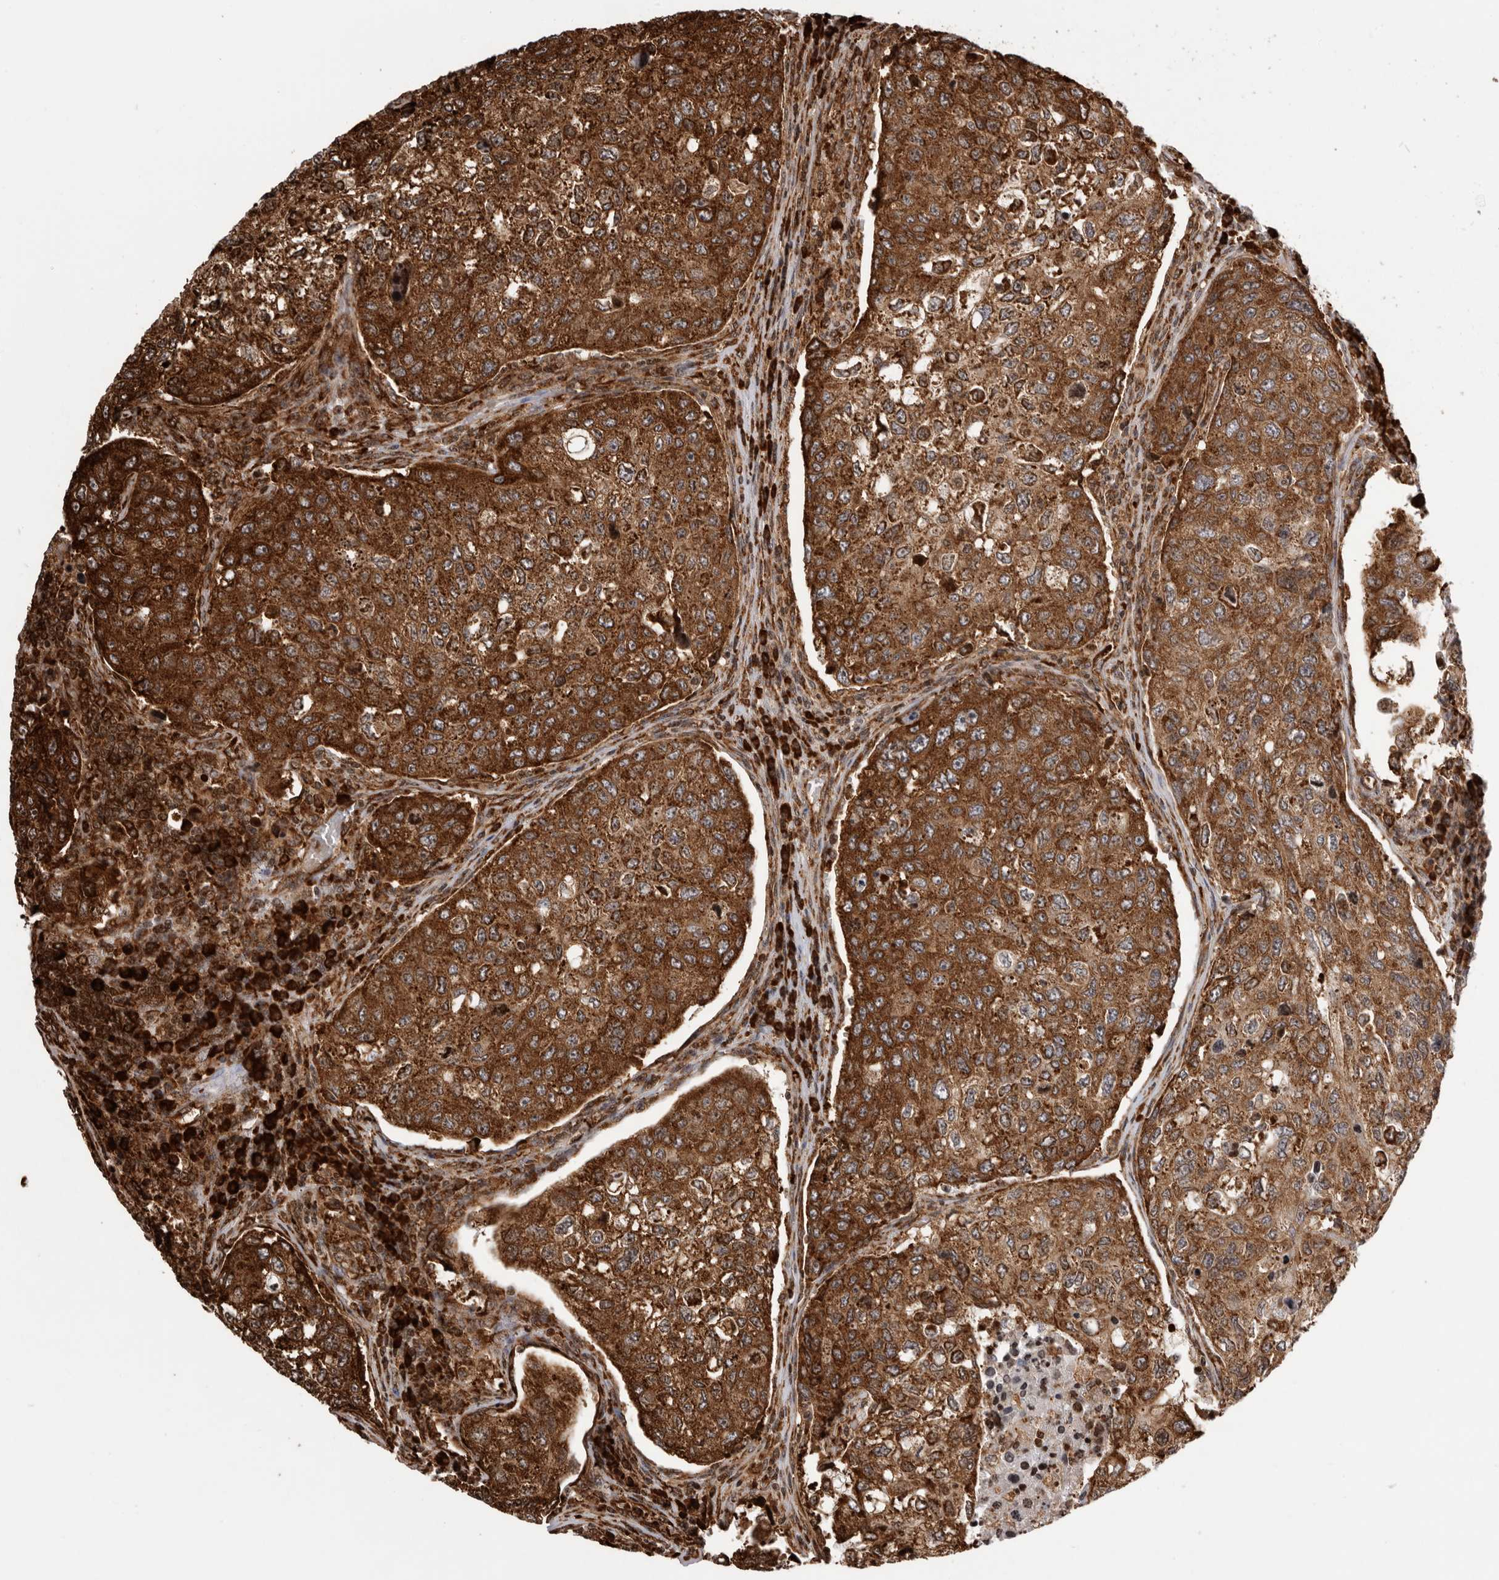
{"staining": {"intensity": "strong", "quantity": ">75%", "location": "cytoplasmic/membranous"}, "tissue": "urothelial cancer", "cell_type": "Tumor cells", "image_type": "cancer", "snomed": [{"axis": "morphology", "description": "Urothelial carcinoma, High grade"}, {"axis": "topography", "description": "Lymph node"}, {"axis": "topography", "description": "Urinary bladder"}], "caption": "The image reveals immunohistochemical staining of high-grade urothelial carcinoma. There is strong cytoplasmic/membranous expression is present in approximately >75% of tumor cells. (Brightfield microscopy of DAB IHC at high magnification).", "gene": "FZD3", "patient": {"sex": "male", "age": 51}}